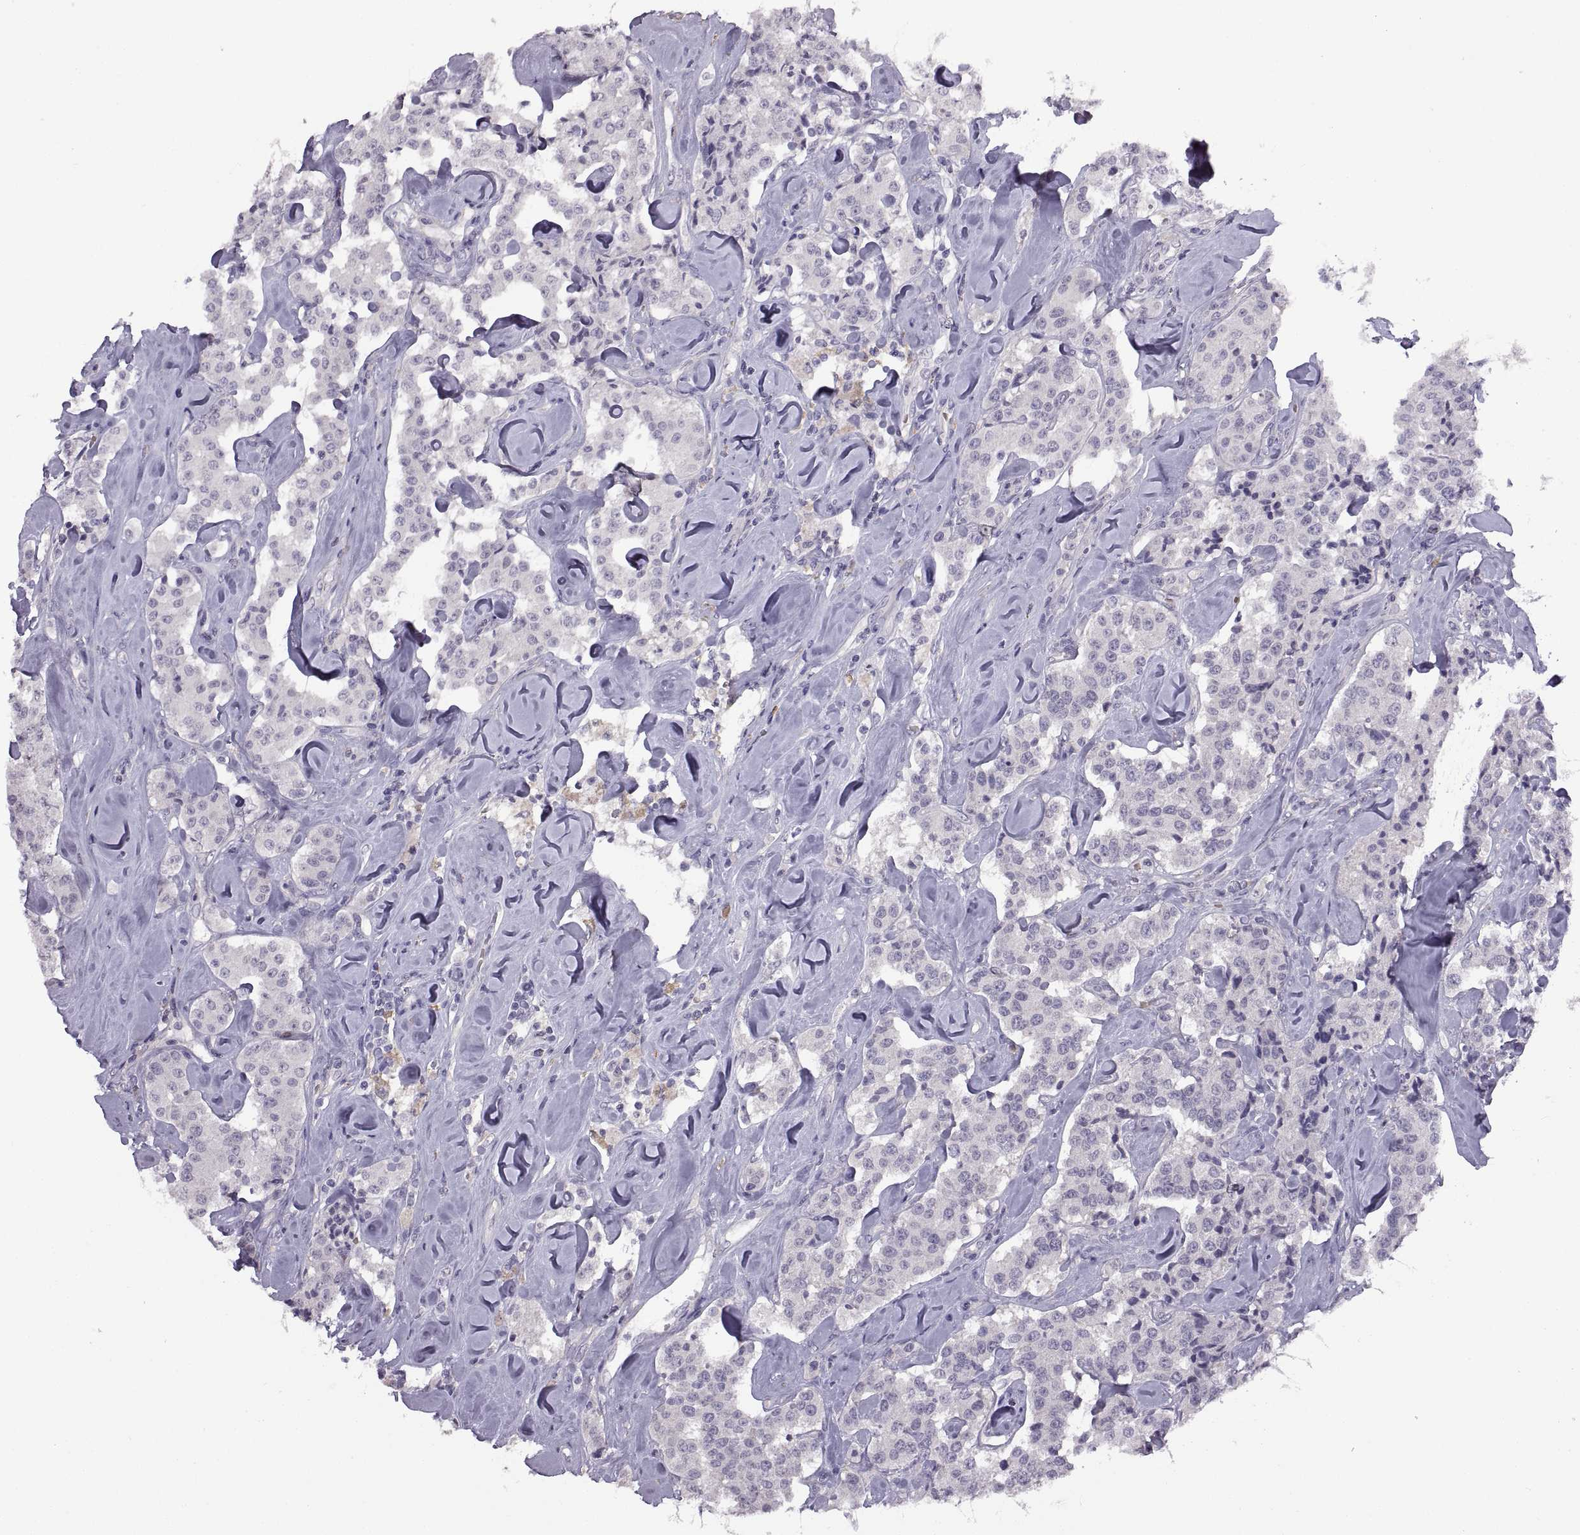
{"staining": {"intensity": "negative", "quantity": "none", "location": "none"}, "tissue": "carcinoid", "cell_type": "Tumor cells", "image_type": "cancer", "snomed": [{"axis": "morphology", "description": "Carcinoid, malignant, NOS"}, {"axis": "topography", "description": "Pancreas"}], "caption": "Carcinoid (malignant) was stained to show a protein in brown. There is no significant staining in tumor cells.", "gene": "MEIOC", "patient": {"sex": "male", "age": 41}}